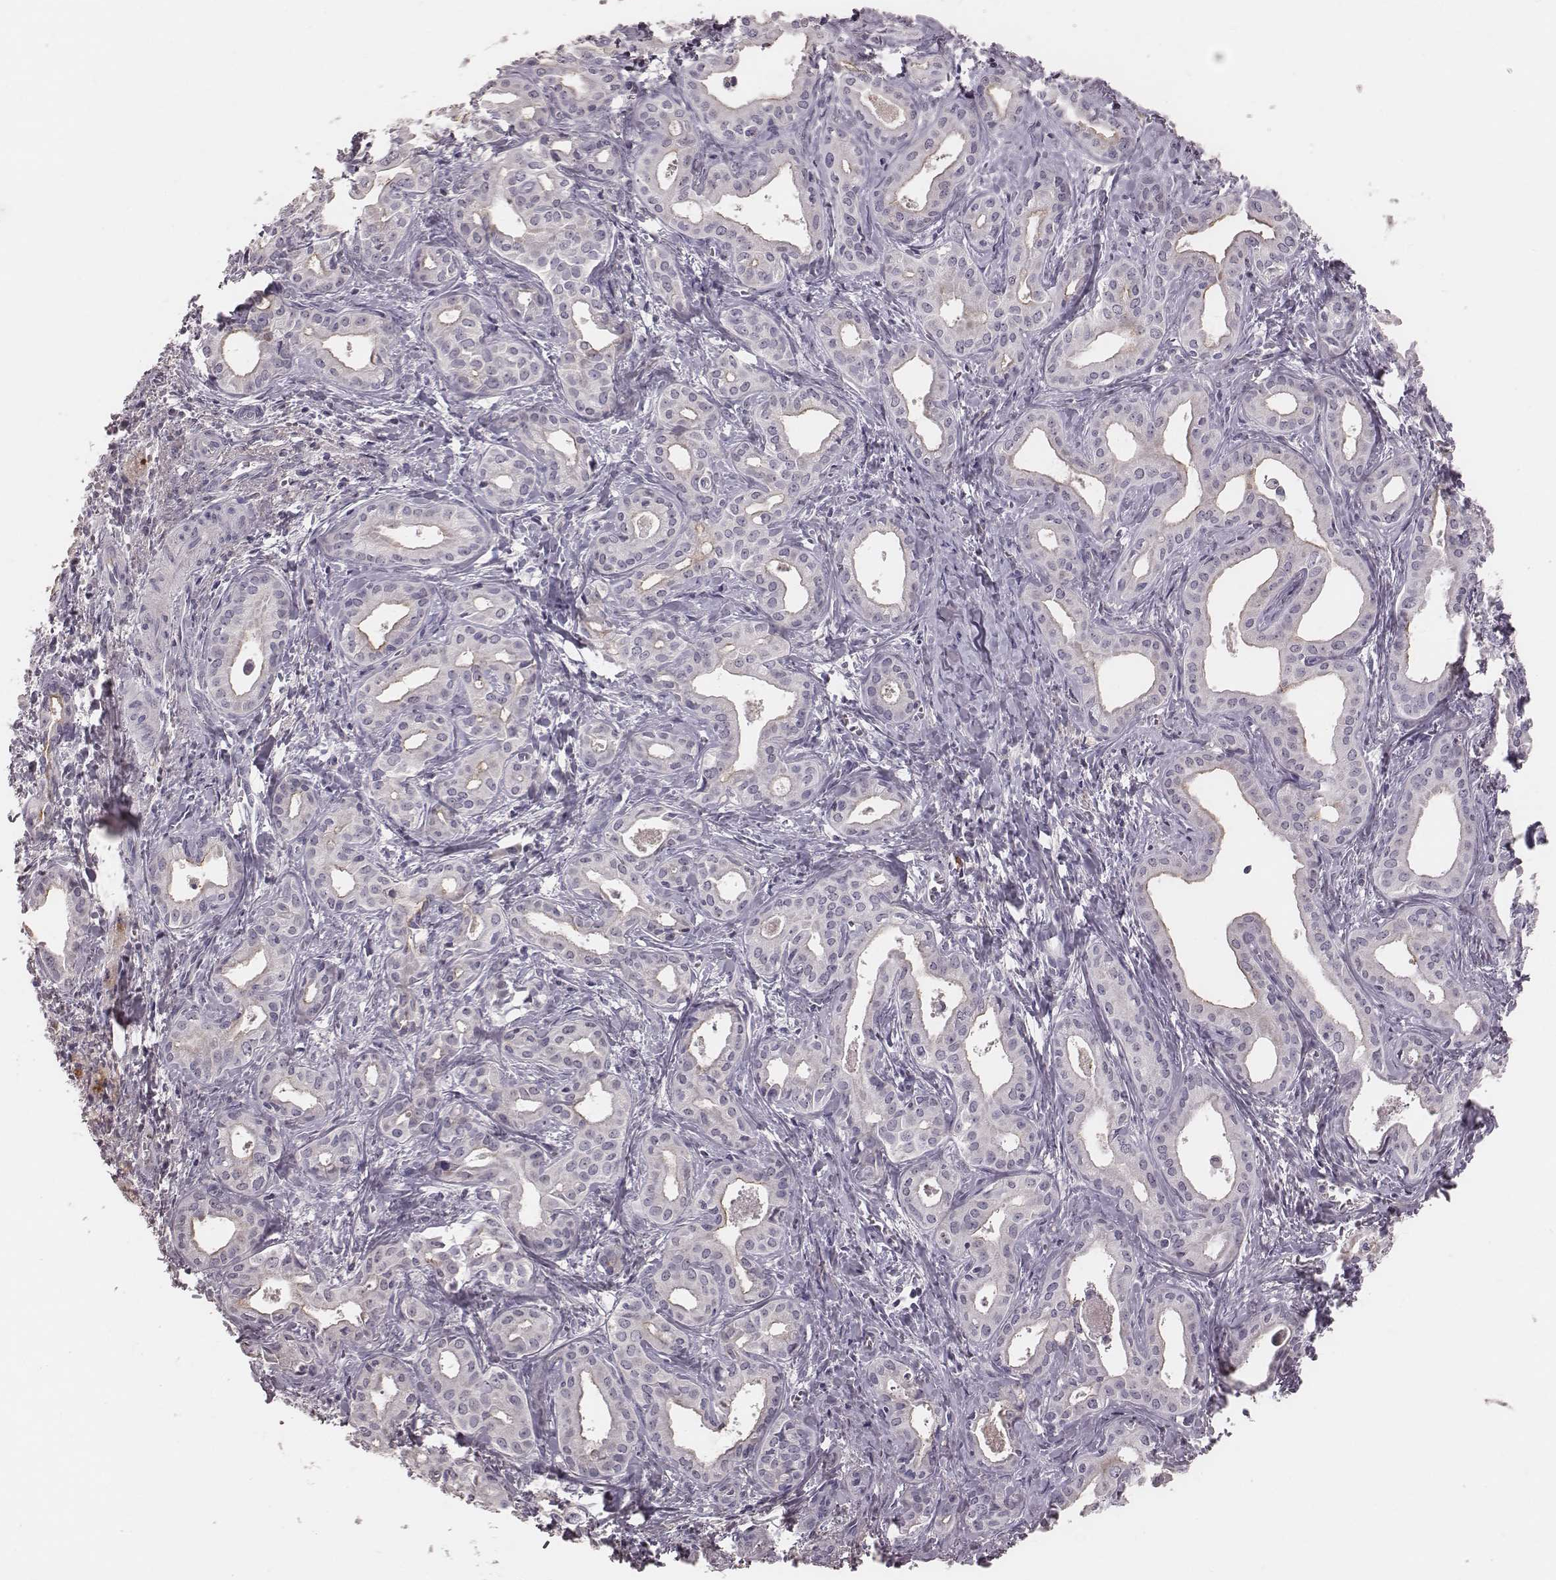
{"staining": {"intensity": "negative", "quantity": "none", "location": "none"}, "tissue": "liver cancer", "cell_type": "Tumor cells", "image_type": "cancer", "snomed": [{"axis": "morphology", "description": "Cholangiocarcinoma"}, {"axis": "topography", "description": "Liver"}], "caption": "A histopathology image of cholangiocarcinoma (liver) stained for a protein exhibits no brown staining in tumor cells. (Stains: DAB immunohistochemistry (IHC) with hematoxylin counter stain, Microscopy: brightfield microscopy at high magnification).", "gene": "CFTR", "patient": {"sex": "female", "age": 65}}